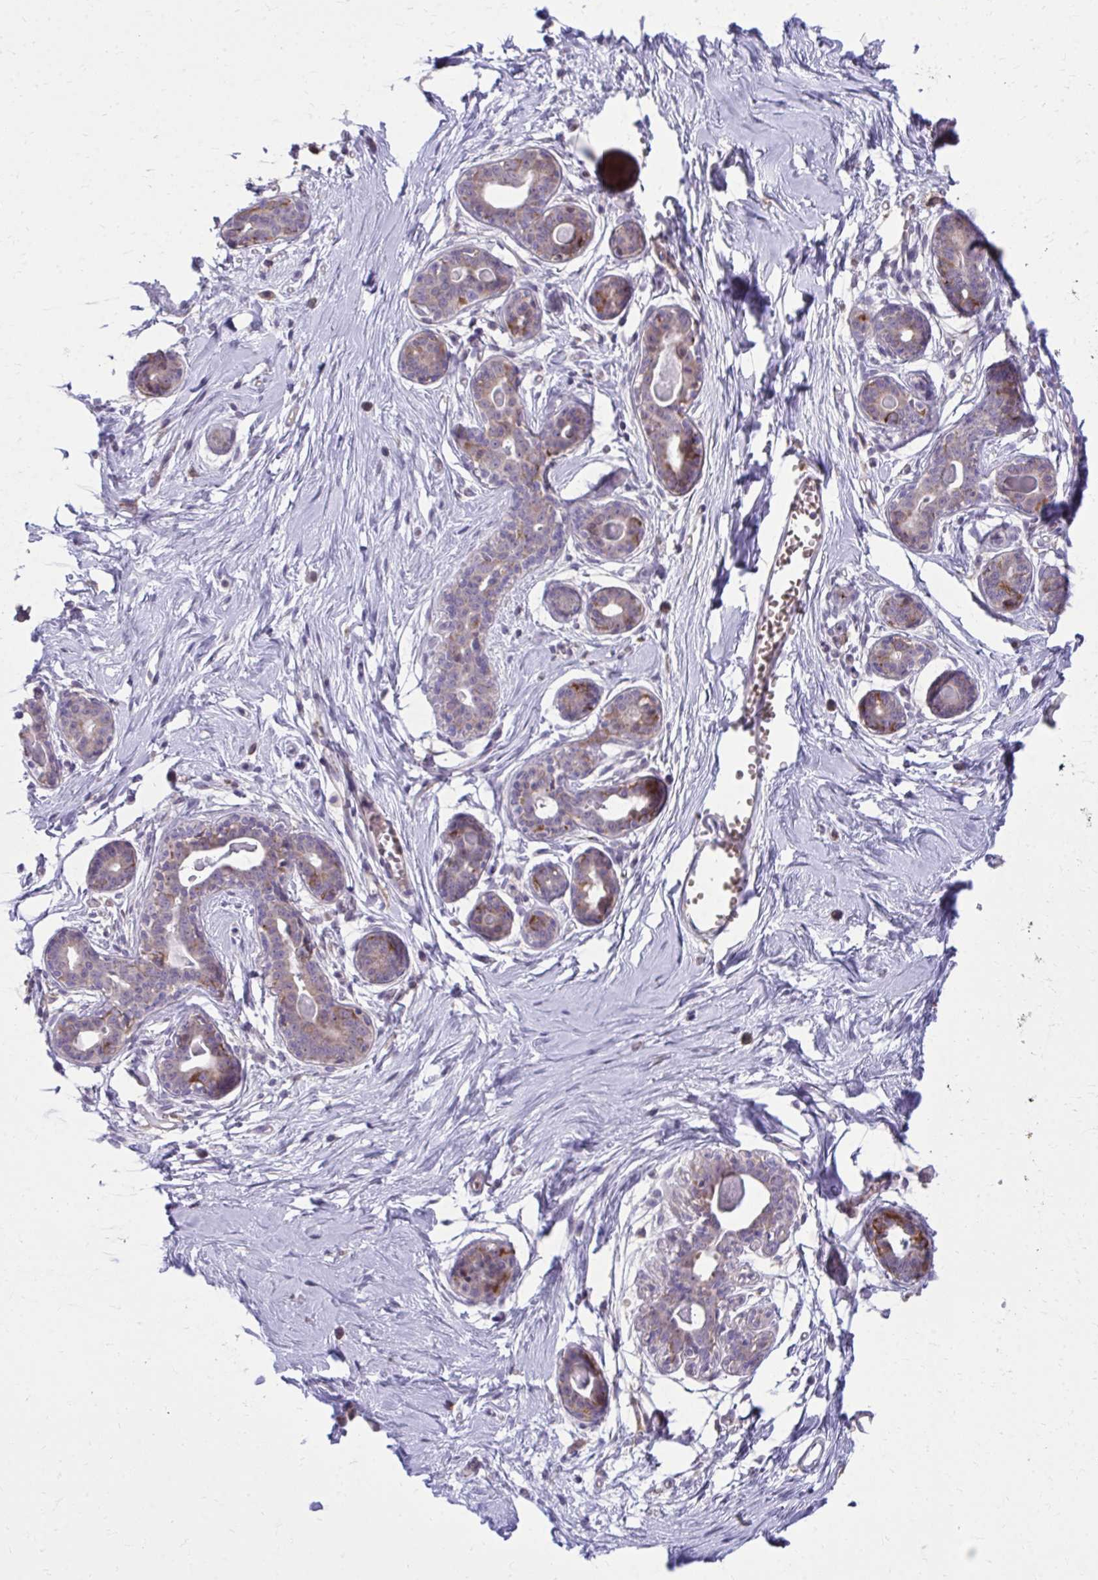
{"staining": {"intensity": "negative", "quantity": "none", "location": "none"}, "tissue": "breast", "cell_type": "Adipocytes", "image_type": "normal", "snomed": [{"axis": "morphology", "description": "Normal tissue, NOS"}, {"axis": "topography", "description": "Breast"}], "caption": "The histopathology image exhibits no significant expression in adipocytes of breast.", "gene": "C16orf54", "patient": {"sex": "female", "age": 45}}